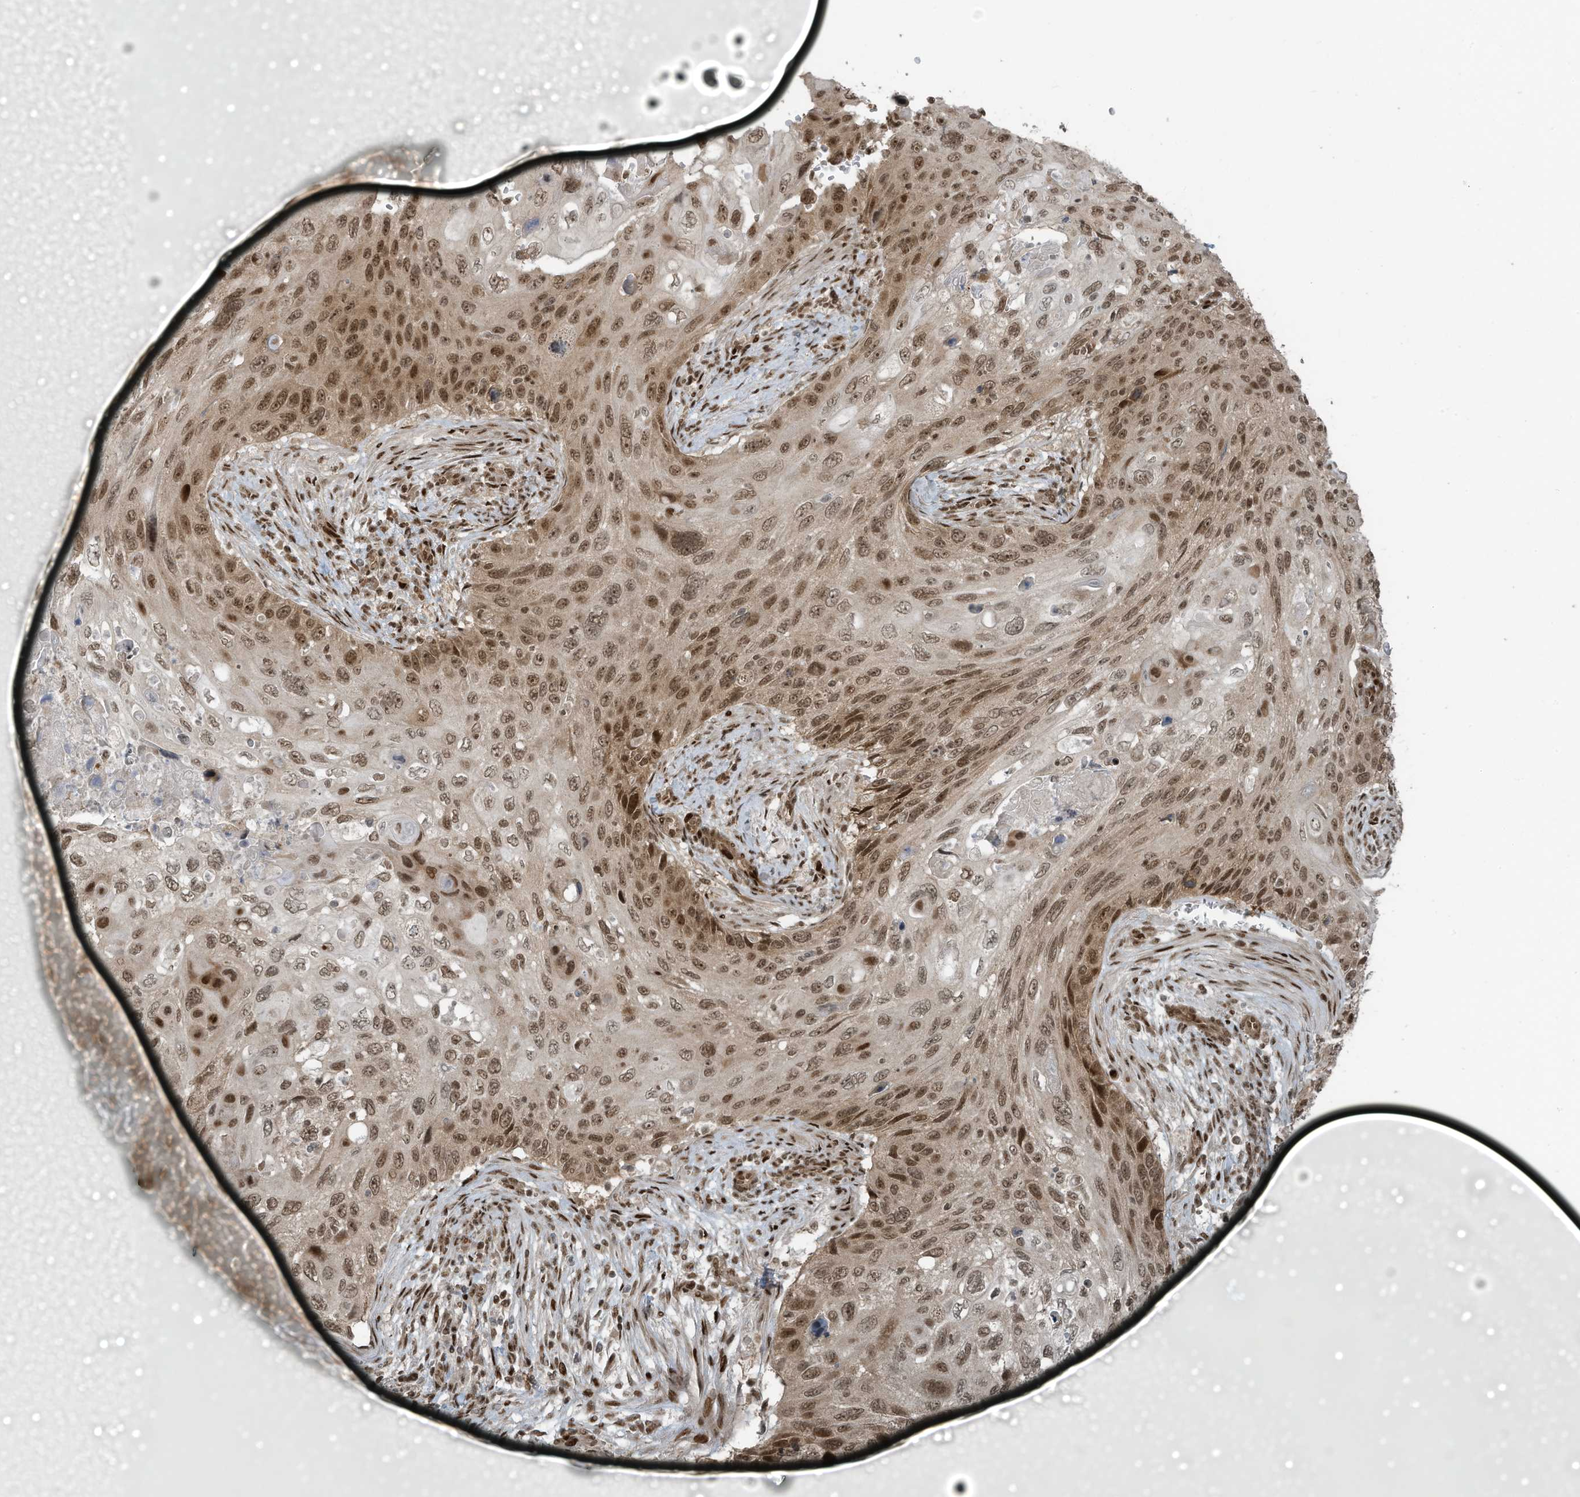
{"staining": {"intensity": "moderate", "quantity": ">75%", "location": "nuclear"}, "tissue": "cervical cancer", "cell_type": "Tumor cells", "image_type": "cancer", "snomed": [{"axis": "morphology", "description": "Squamous cell carcinoma, NOS"}, {"axis": "topography", "description": "Cervix"}], "caption": "Tumor cells display medium levels of moderate nuclear staining in about >75% of cells in human cervical cancer. Nuclei are stained in blue.", "gene": "PCNP", "patient": {"sex": "female", "age": 70}}